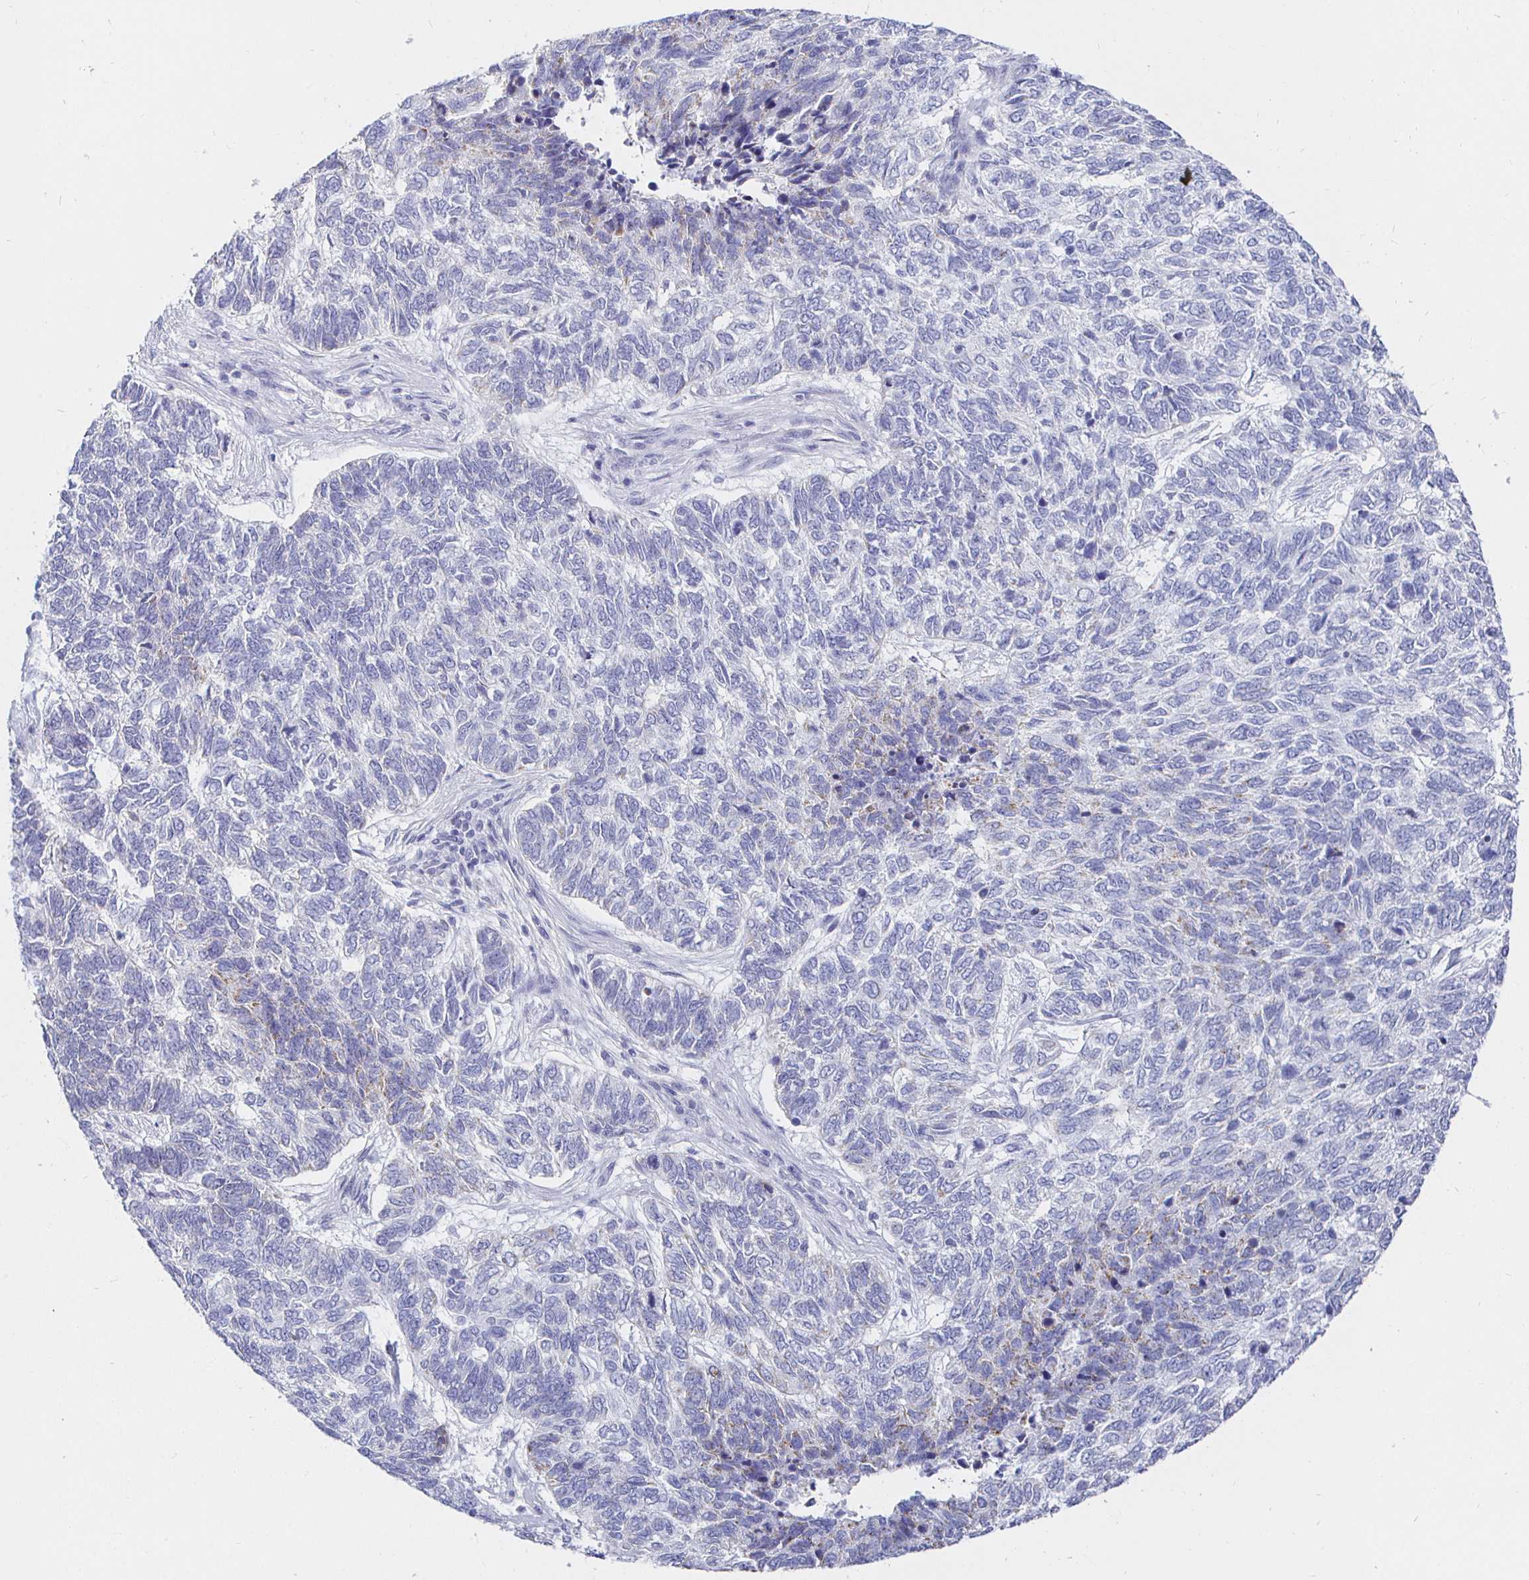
{"staining": {"intensity": "negative", "quantity": "none", "location": "none"}, "tissue": "skin cancer", "cell_type": "Tumor cells", "image_type": "cancer", "snomed": [{"axis": "morphology", "description": "Basal cell carcinoma"}, {"axis": "topography", "description": "Skin"}], "caption": "This histopathology image is of skin cancer (basal cell carcinoma) stained with immunohistochemistry (IHC) to label a protein in brown with the nuclei are counter-stained blue. There is no staining in tumor cells.", "gene": "CR2", "patient": {"sex": "female", "age": 65}}